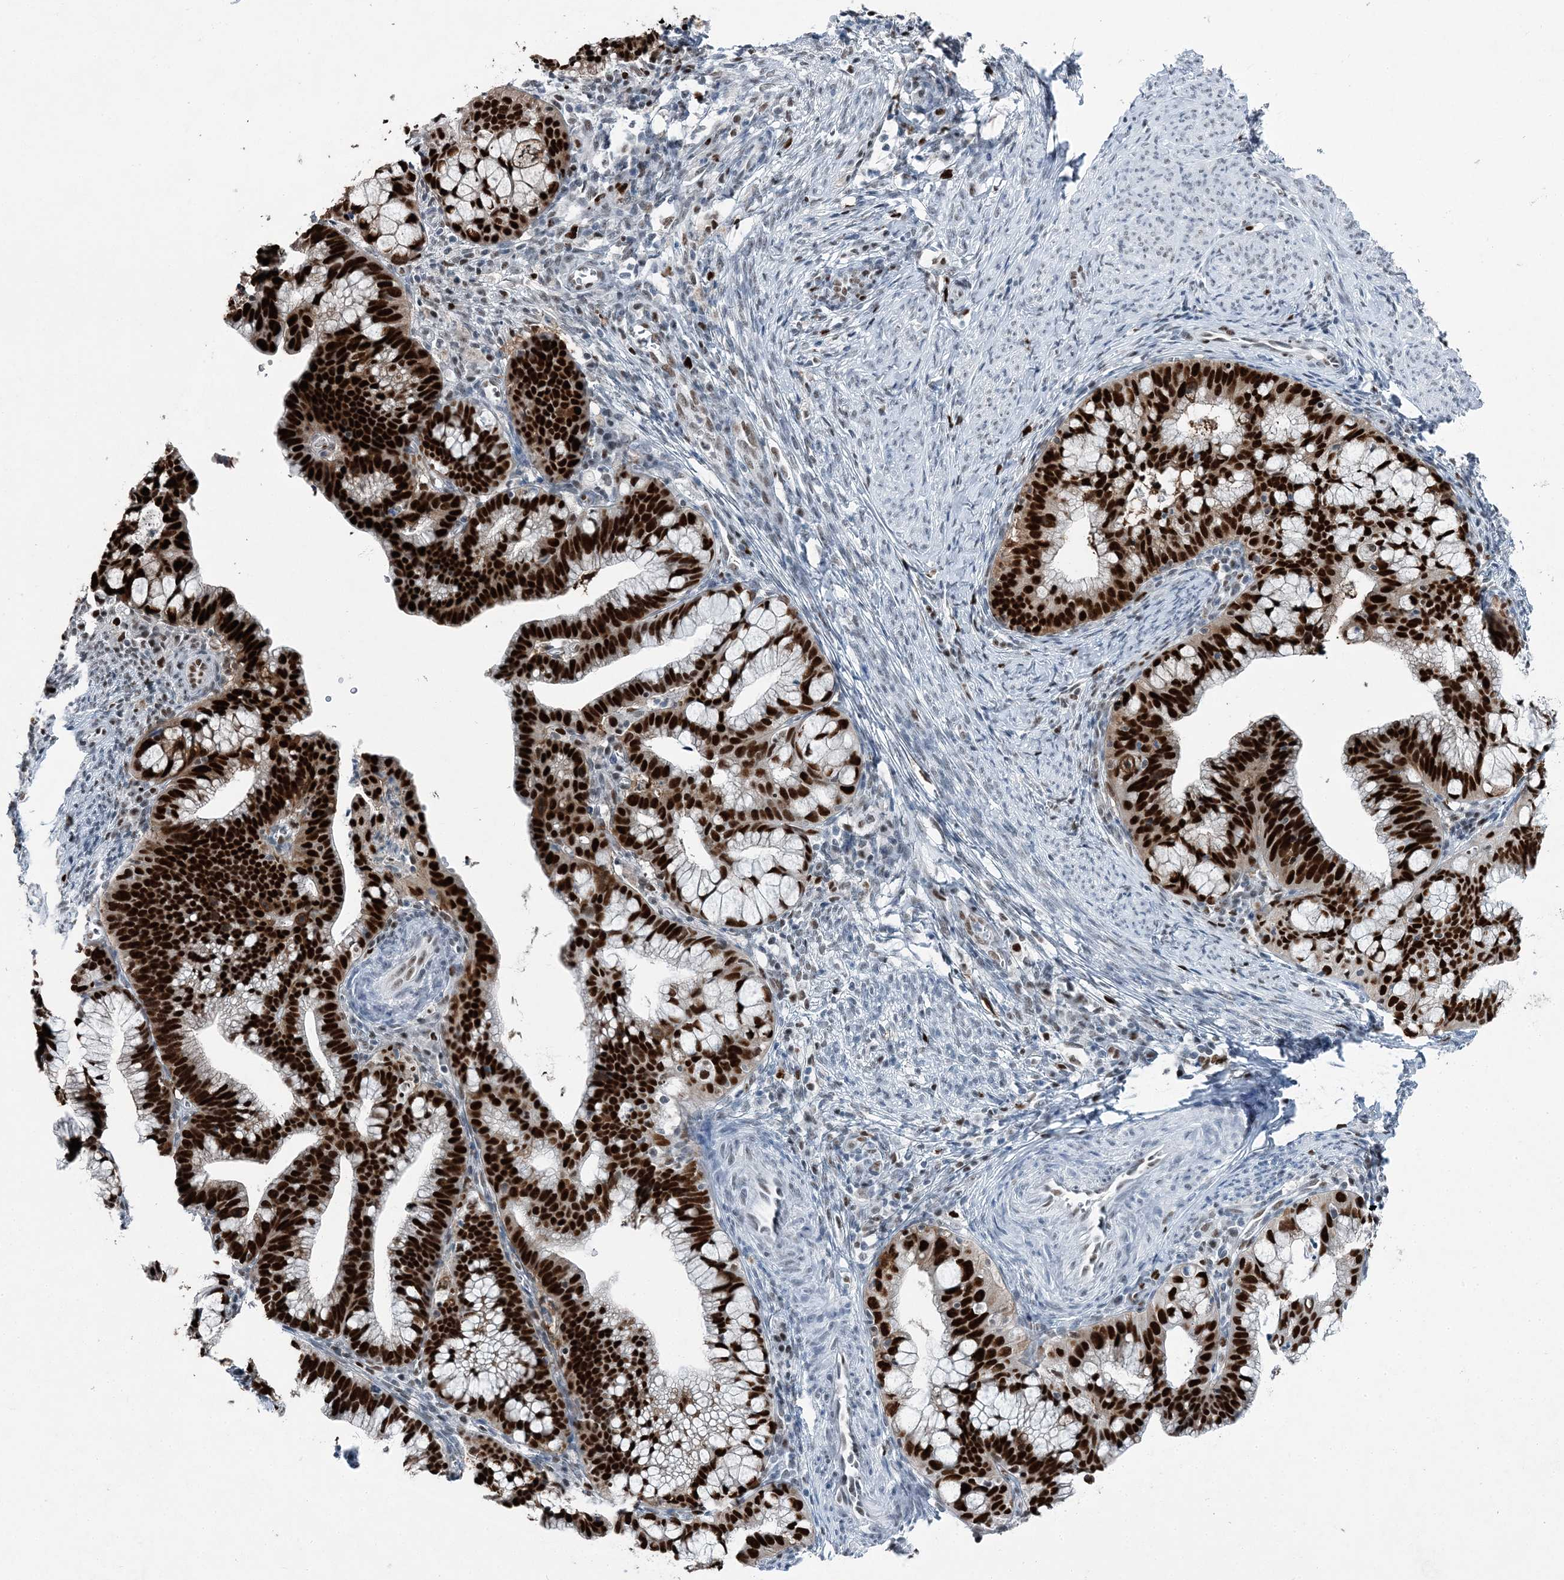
{"staining": {"intensity": "strong", "quantity": ">75%", "location": "nuclear"}, "tissue": "cervical cancer", "cell_type": "Tumor cells", "image_type": "cancer", "snomed": [{"axis": "morphology", "description": "Adenocarcinoma, NOS"}, {"axis": "topography", "description": "Cervix"}], "caption": "Protein expression analysis of cervical cancer shows strong nuclear expression in approximately >75% of tumor cells.", "gene": "HAT1", "patient": {"sex": "female", "age": 36}}